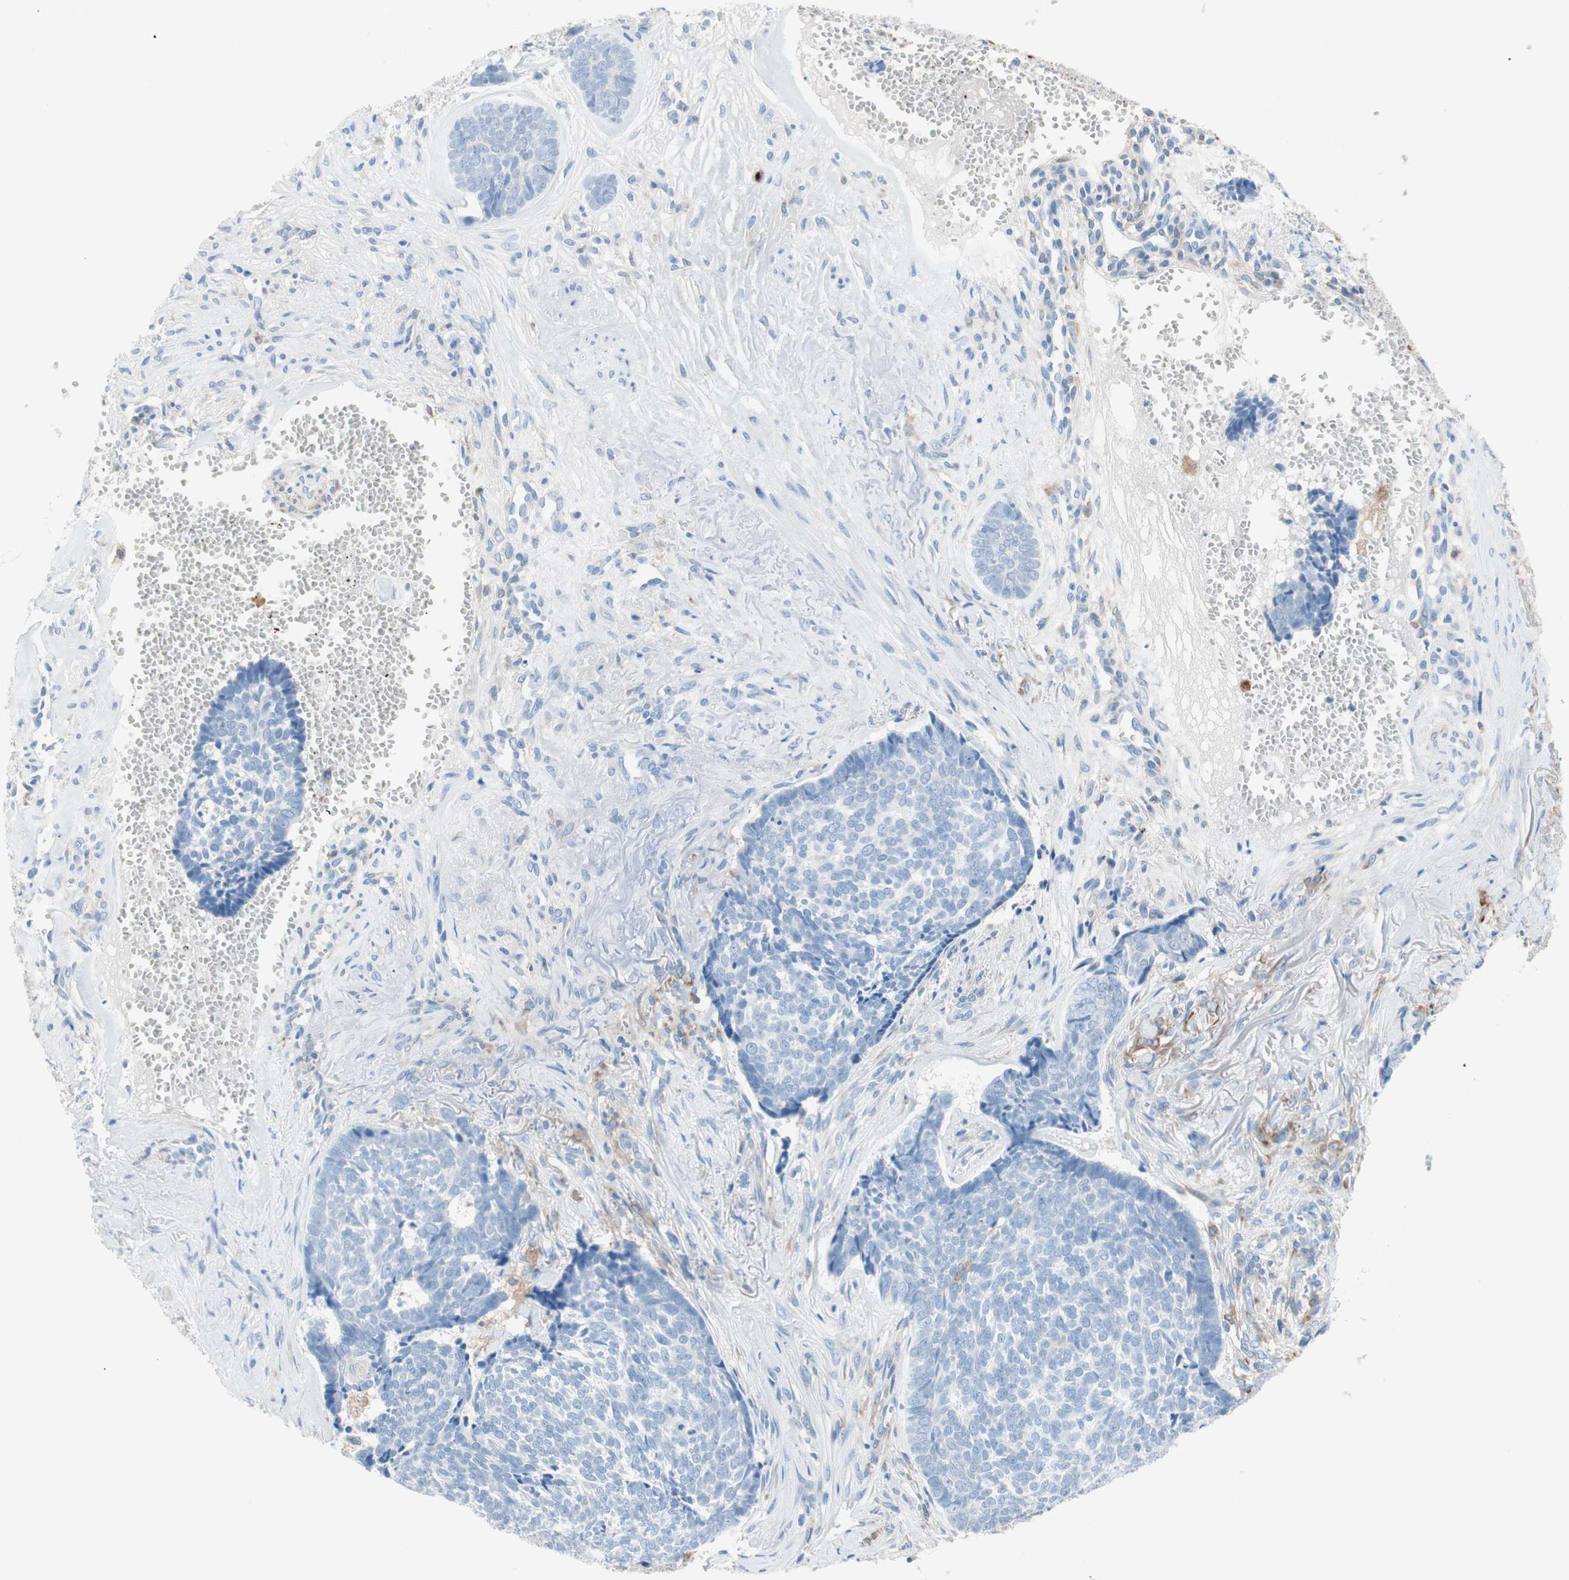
{"staining": {"intensity": "negative", "quantity": "none", "location": "none"}, "tissue": "skin cancer", "cell_type": "Tumor cells", "image_type": "cancer", "snomed": [{"axis": "morphology", "description": "Basal cell carcinoma"}, {"axis": "topography", "description": "Skin"}], "caption": "Tumor cells show no significant protein positivity in skin cancer. (Stains: DAB immunohistochemistry (IHC) with hematoxylin counter stain, Microscopy: brightfield microscopy at high magnification).", "gene": "GLUL", "patient": {"sex": "male", "age": 84}}